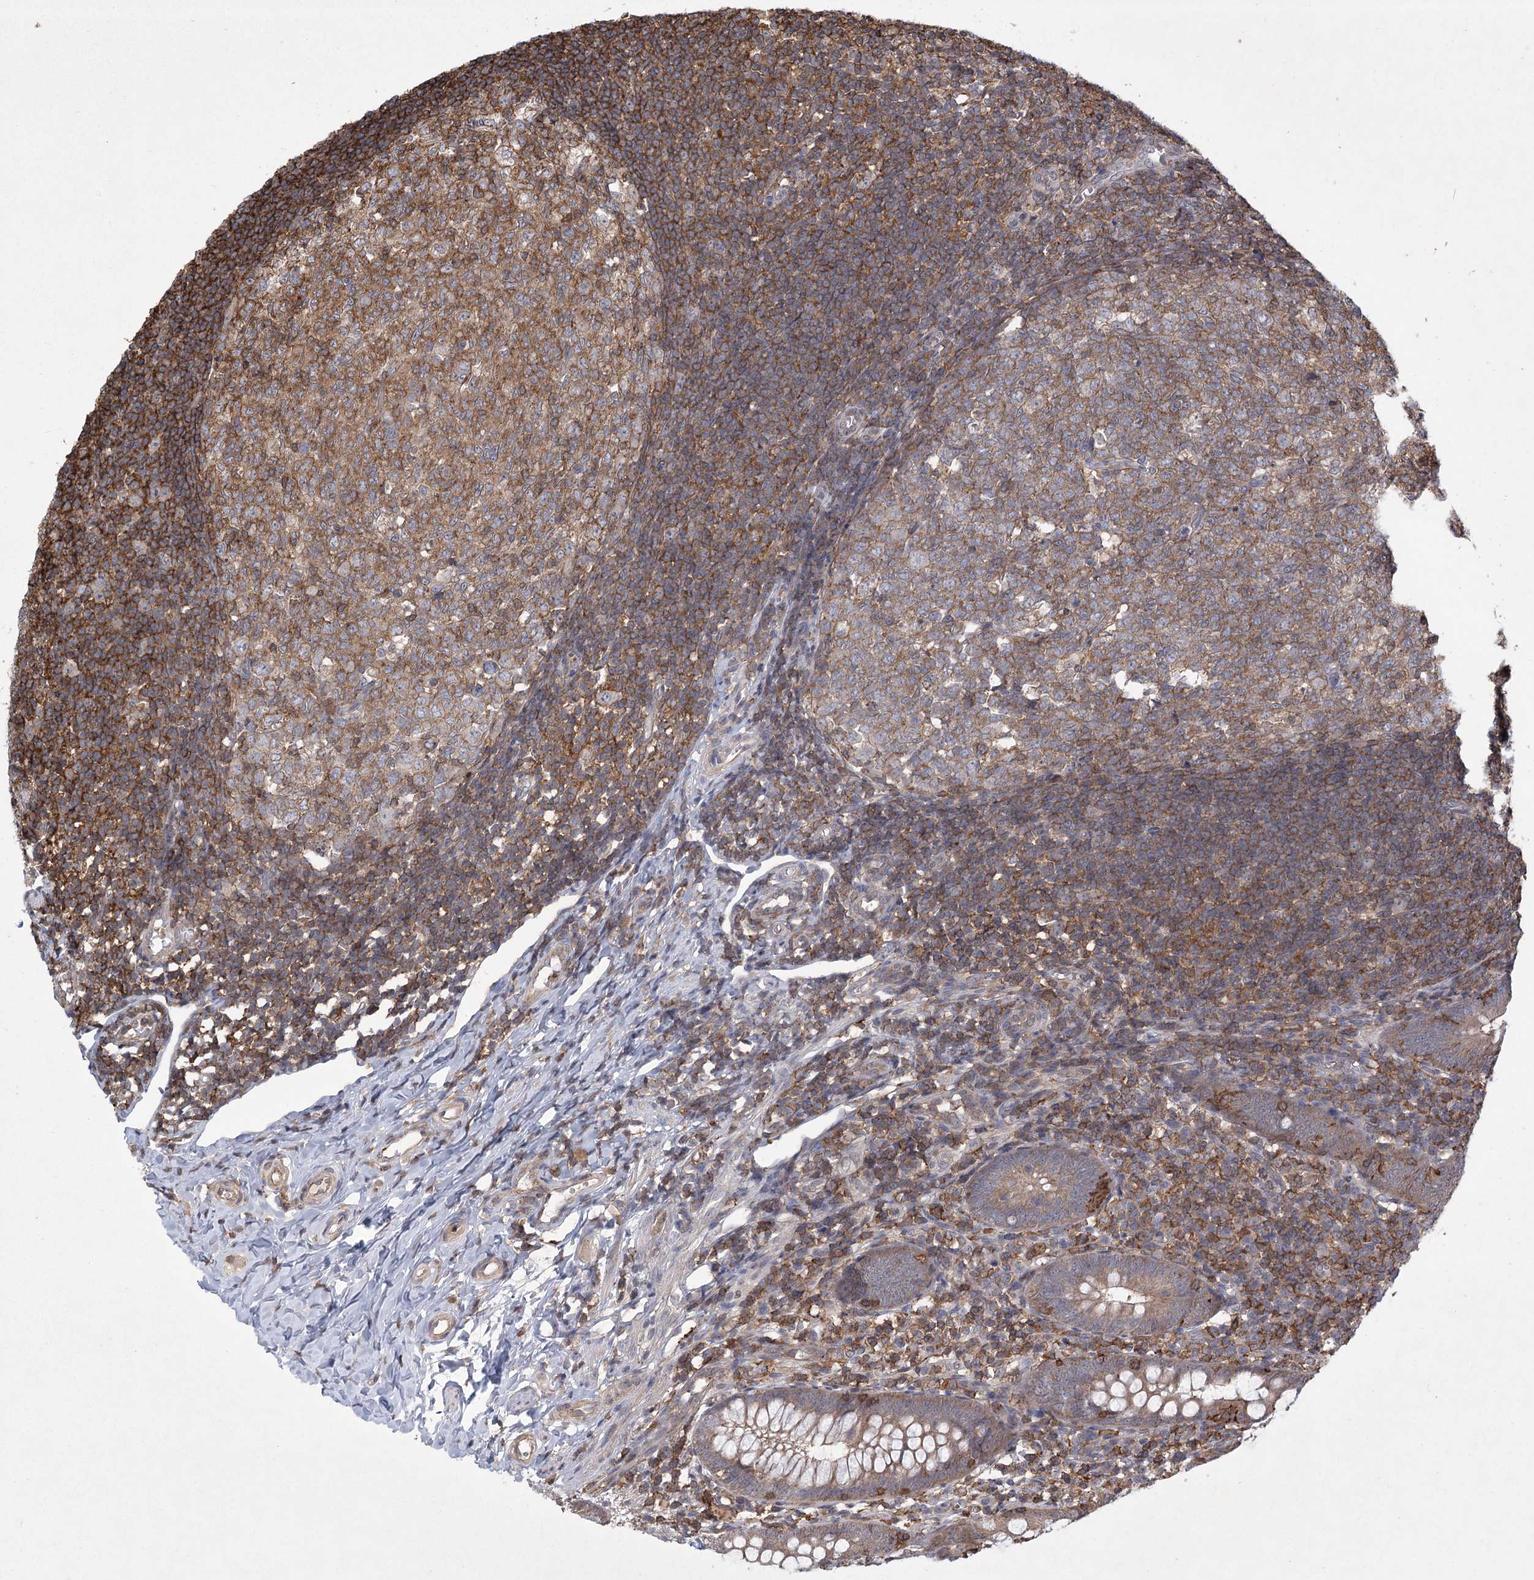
{"staining": {"intensity": "moderate", "quantity": ">75%", "location": "cytoplasmic/membranous"}, "tissue": "appendix", "cell_type": "Glandular cells", "image_type": "normal", "snomed": [{"axis": "morphology", "description": "Normal tissue, NOS"}, {"axis": "topography", "description": "Appendix"}], "caption": "IHC photomicrograph of benign human appendix stained for a protein (brown), which displays medium levels of moderate cytoplasmic/membranous expression in about >75% of glandular cells.", "gene": "MEPE", "patient": {"sex": "male", "age": 14}}